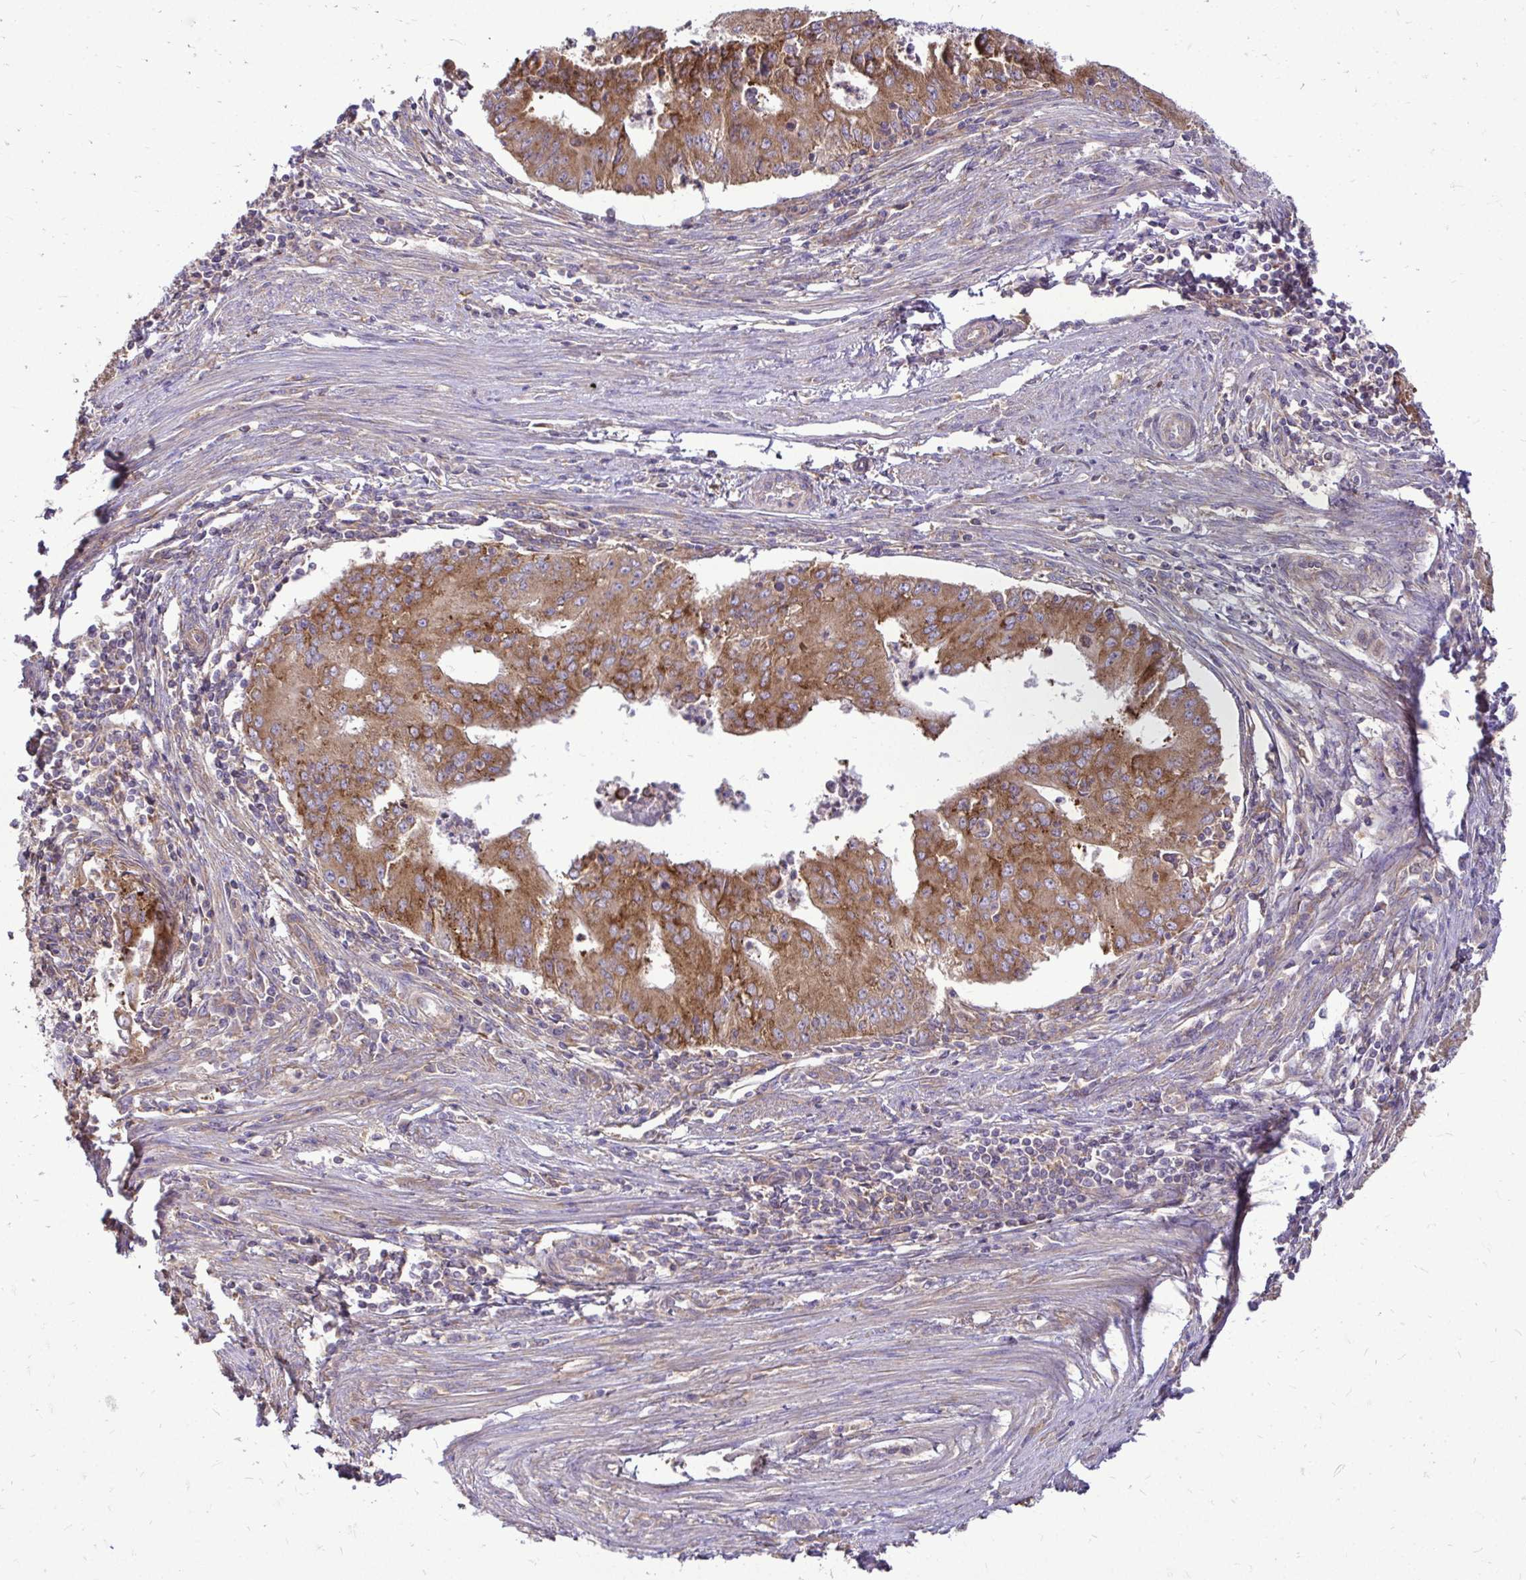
{"staining": {"intensity": "strong", "quantity": ">75%", "location": "cytoplasmic/membranous"}, "tissue": "endometrial cancer", "cell_type": "Tumor cells", "image_type": "cancer", "snomed": [{"axis": "morphology", "description": "Adenocarcinoma, NOS"}, {"axis": "topography", "description": "Endometrium"}], "caption": "Endometrial adenocarcinoma stained for a protein displays strong cytoplasmic/membranous positivity in tumor cells. The staining was performed using DAB (3,3'-diaminobenzidine) to visualize the protein expression in brown, while the nuclei were stained in blue with hematoxylin (Magnification: 20x).", "gene": "FMR1", "patient": {"sex": "female", "age": 50}}